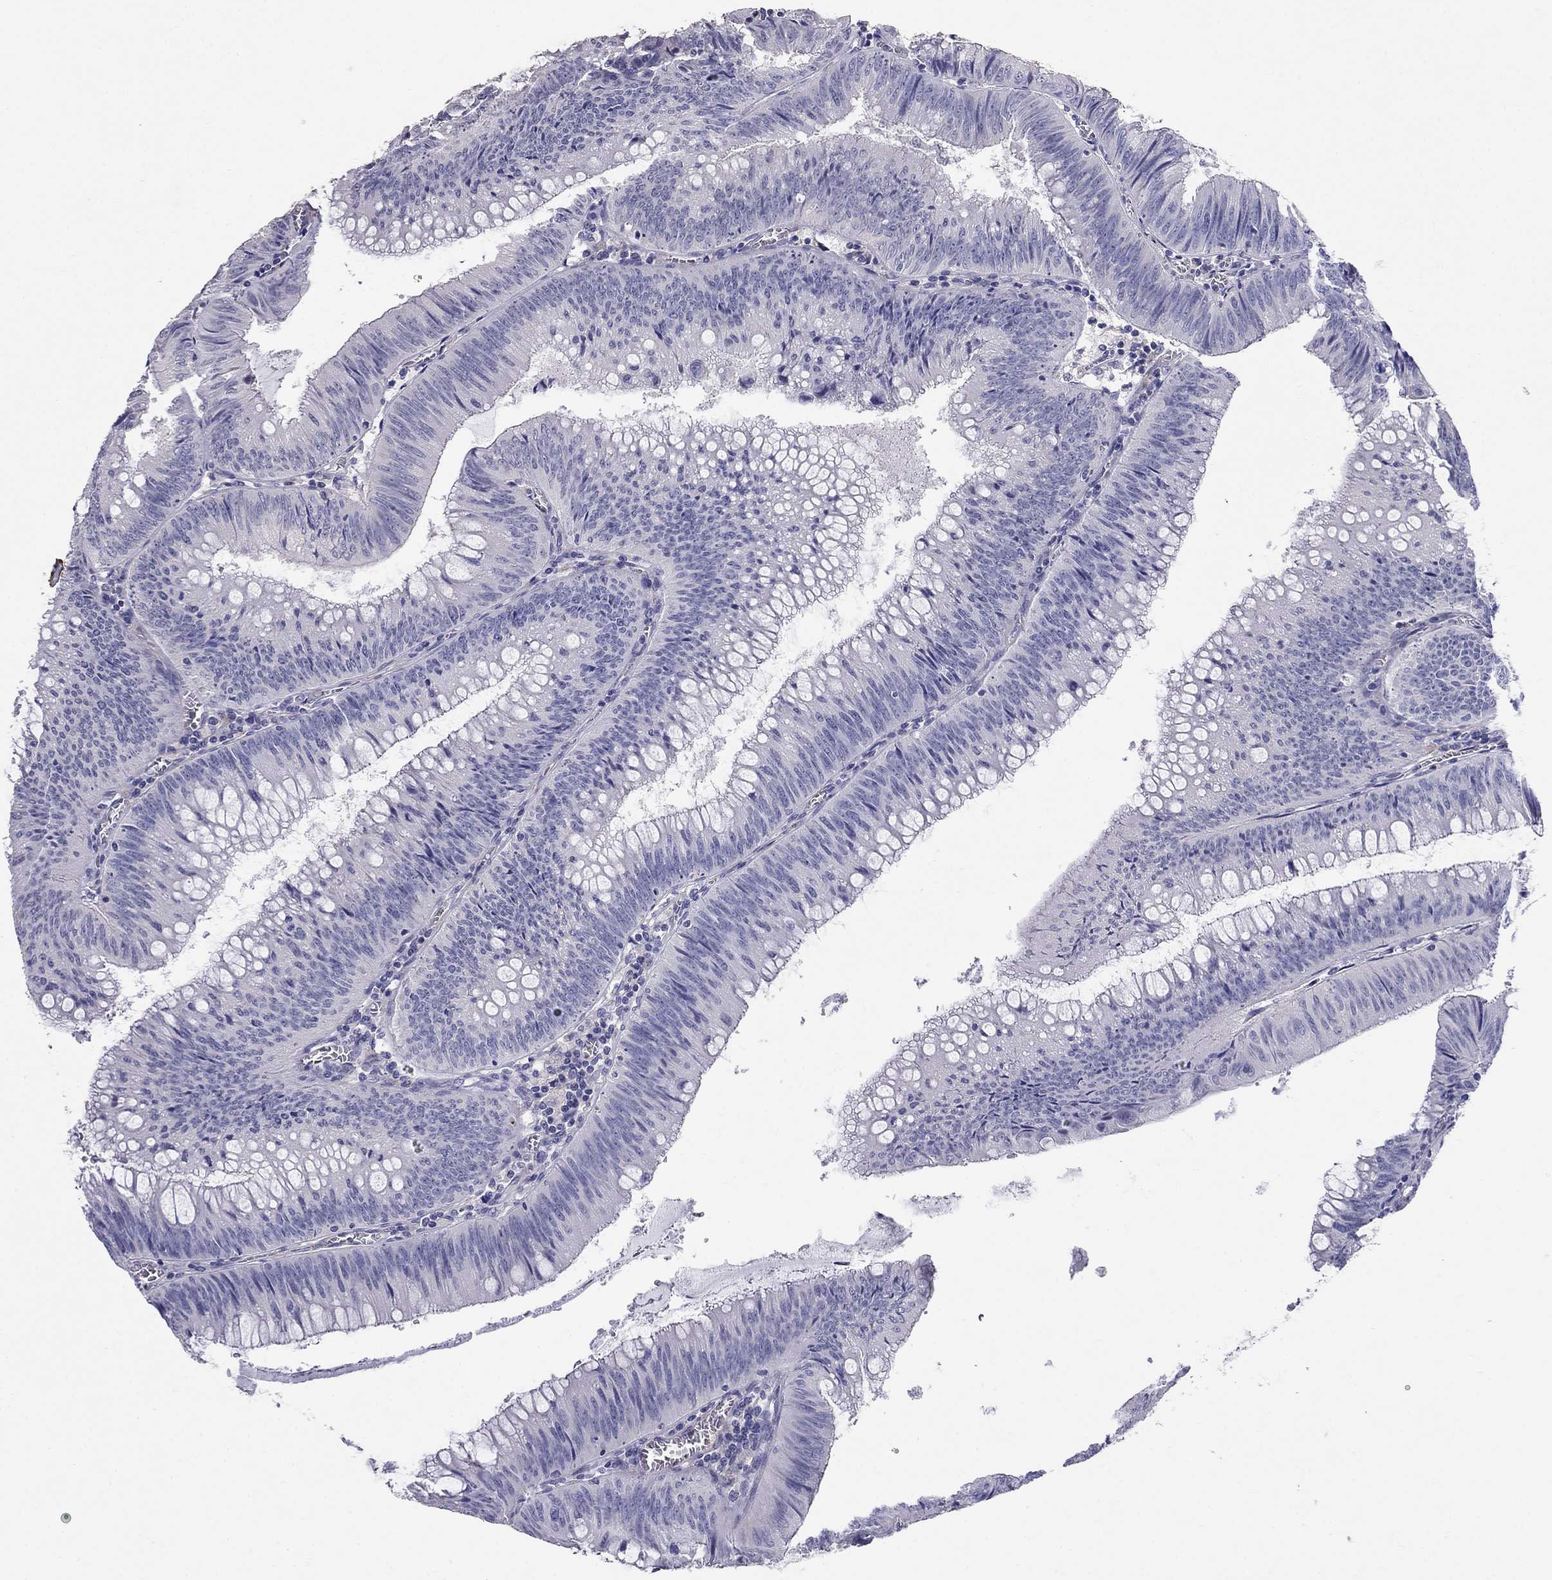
{"staining": {"intensity": "negative", "quantity": "none", "location": "none"}, "tissue": "colorectal cancer", "cell_type": "Tumor cells", "image_type": "cancer", "snomed": [{"axis": "morphology", "description": "Adenocarcinoma, NOS"}, {"axis": "topography", "description": "Rectum"}], "caption": "A histopathology image of human colorectal cancer (adenocarcinoma) is negative for staining in tumor cells.", "gene": "LY6H", "patient": {"sex": "female", "age": 72}}